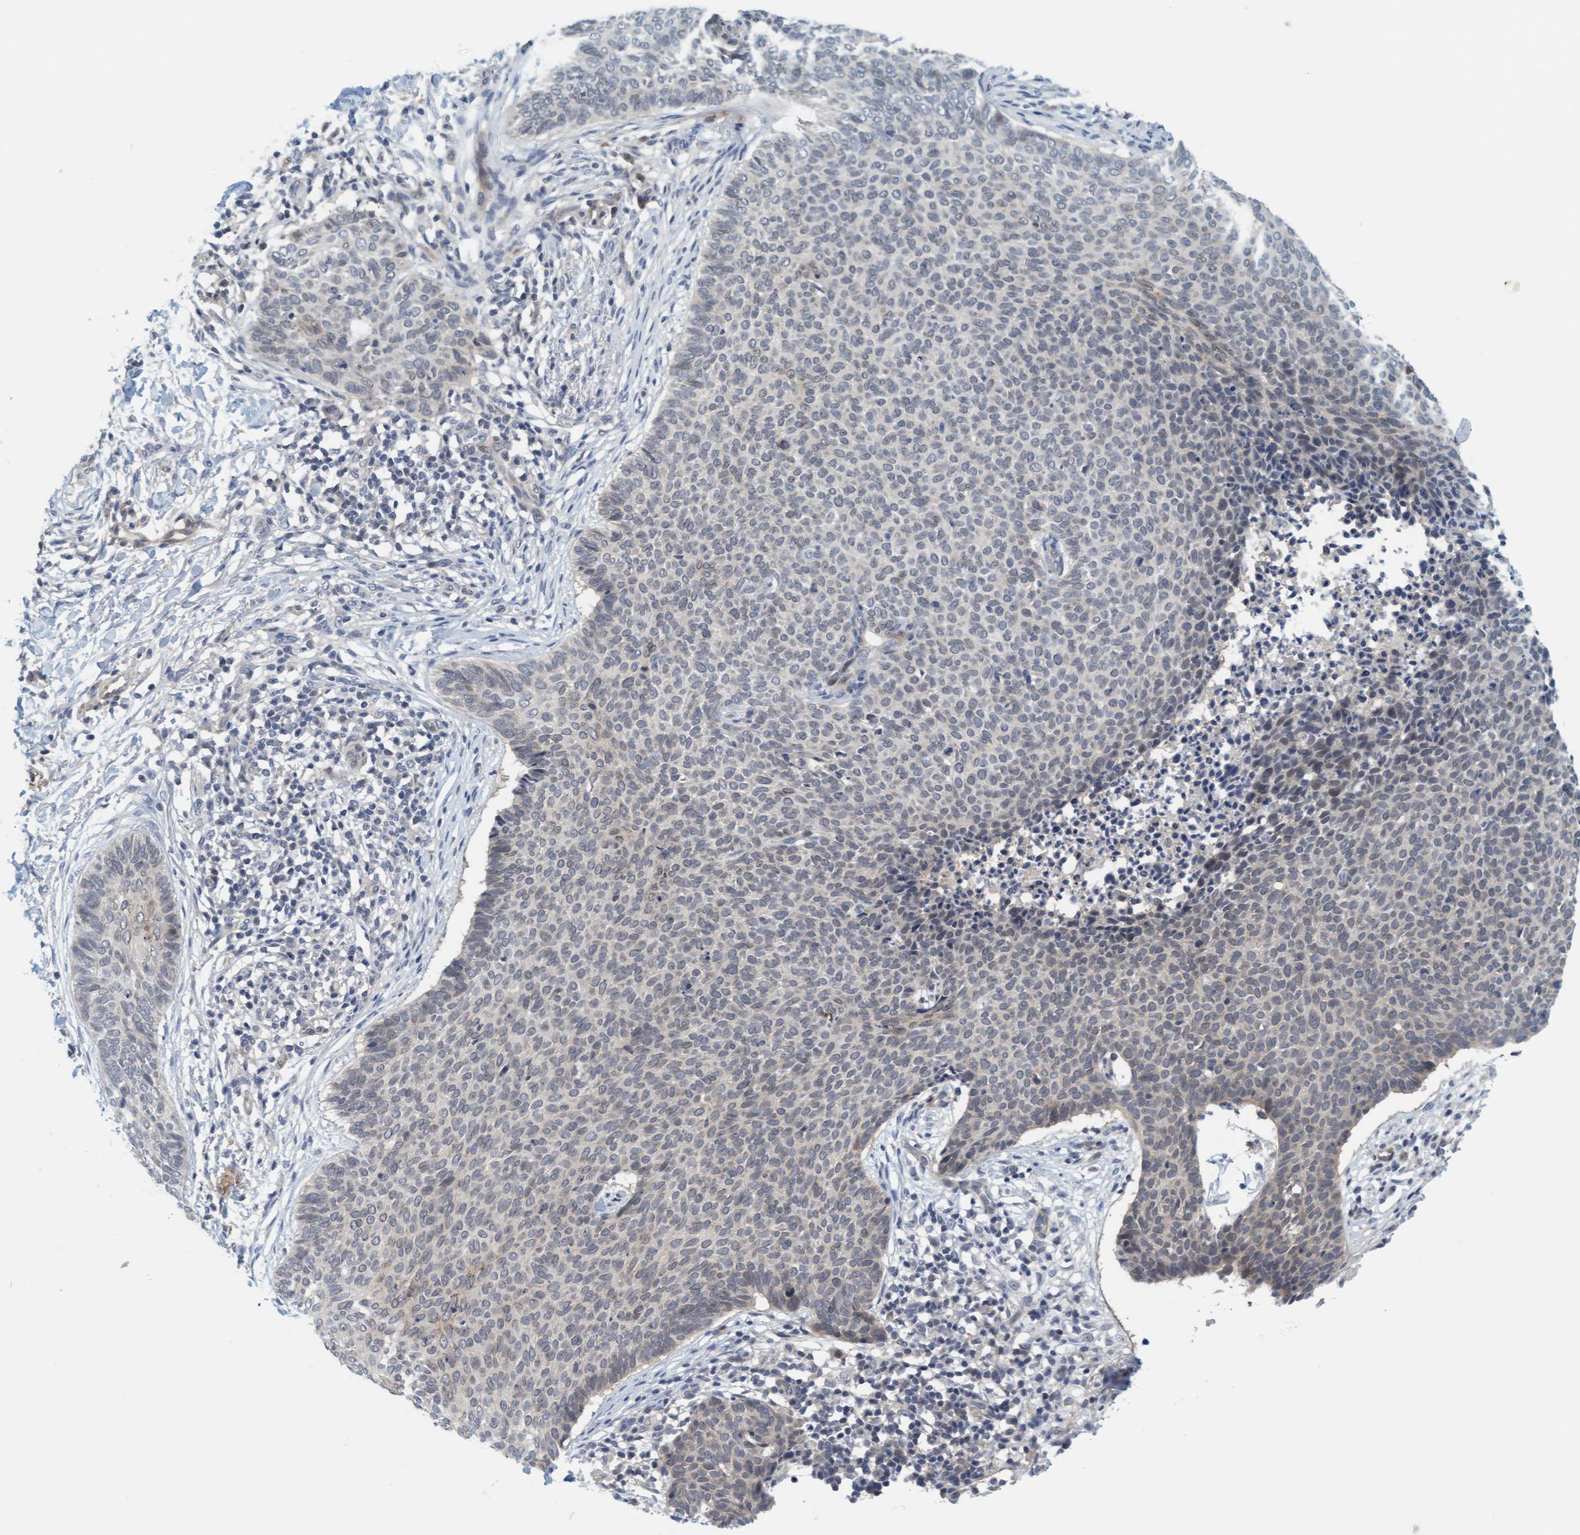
{"staining": {"intensity": "weak", "quantity": "<25%", "location": "cytoplasmic/membranous,nuclear"}, "tissue": "skin cancer", "cell_type": "Tumor cells", "image_type": "cancer", "snomed": [{"axis": "morphology", "description": "Normal tissue, NOS"}, {"axis": "morphology", "description": "Basal cell carcinoma"}, {"axis": "topography", "description": "Skin"}], "caption": "Tumor cells are negative for brown protein staining in skin basal cell carcinoma.", "gene": "TSTD2", "patient": {"sex": "male", "age": 50}}